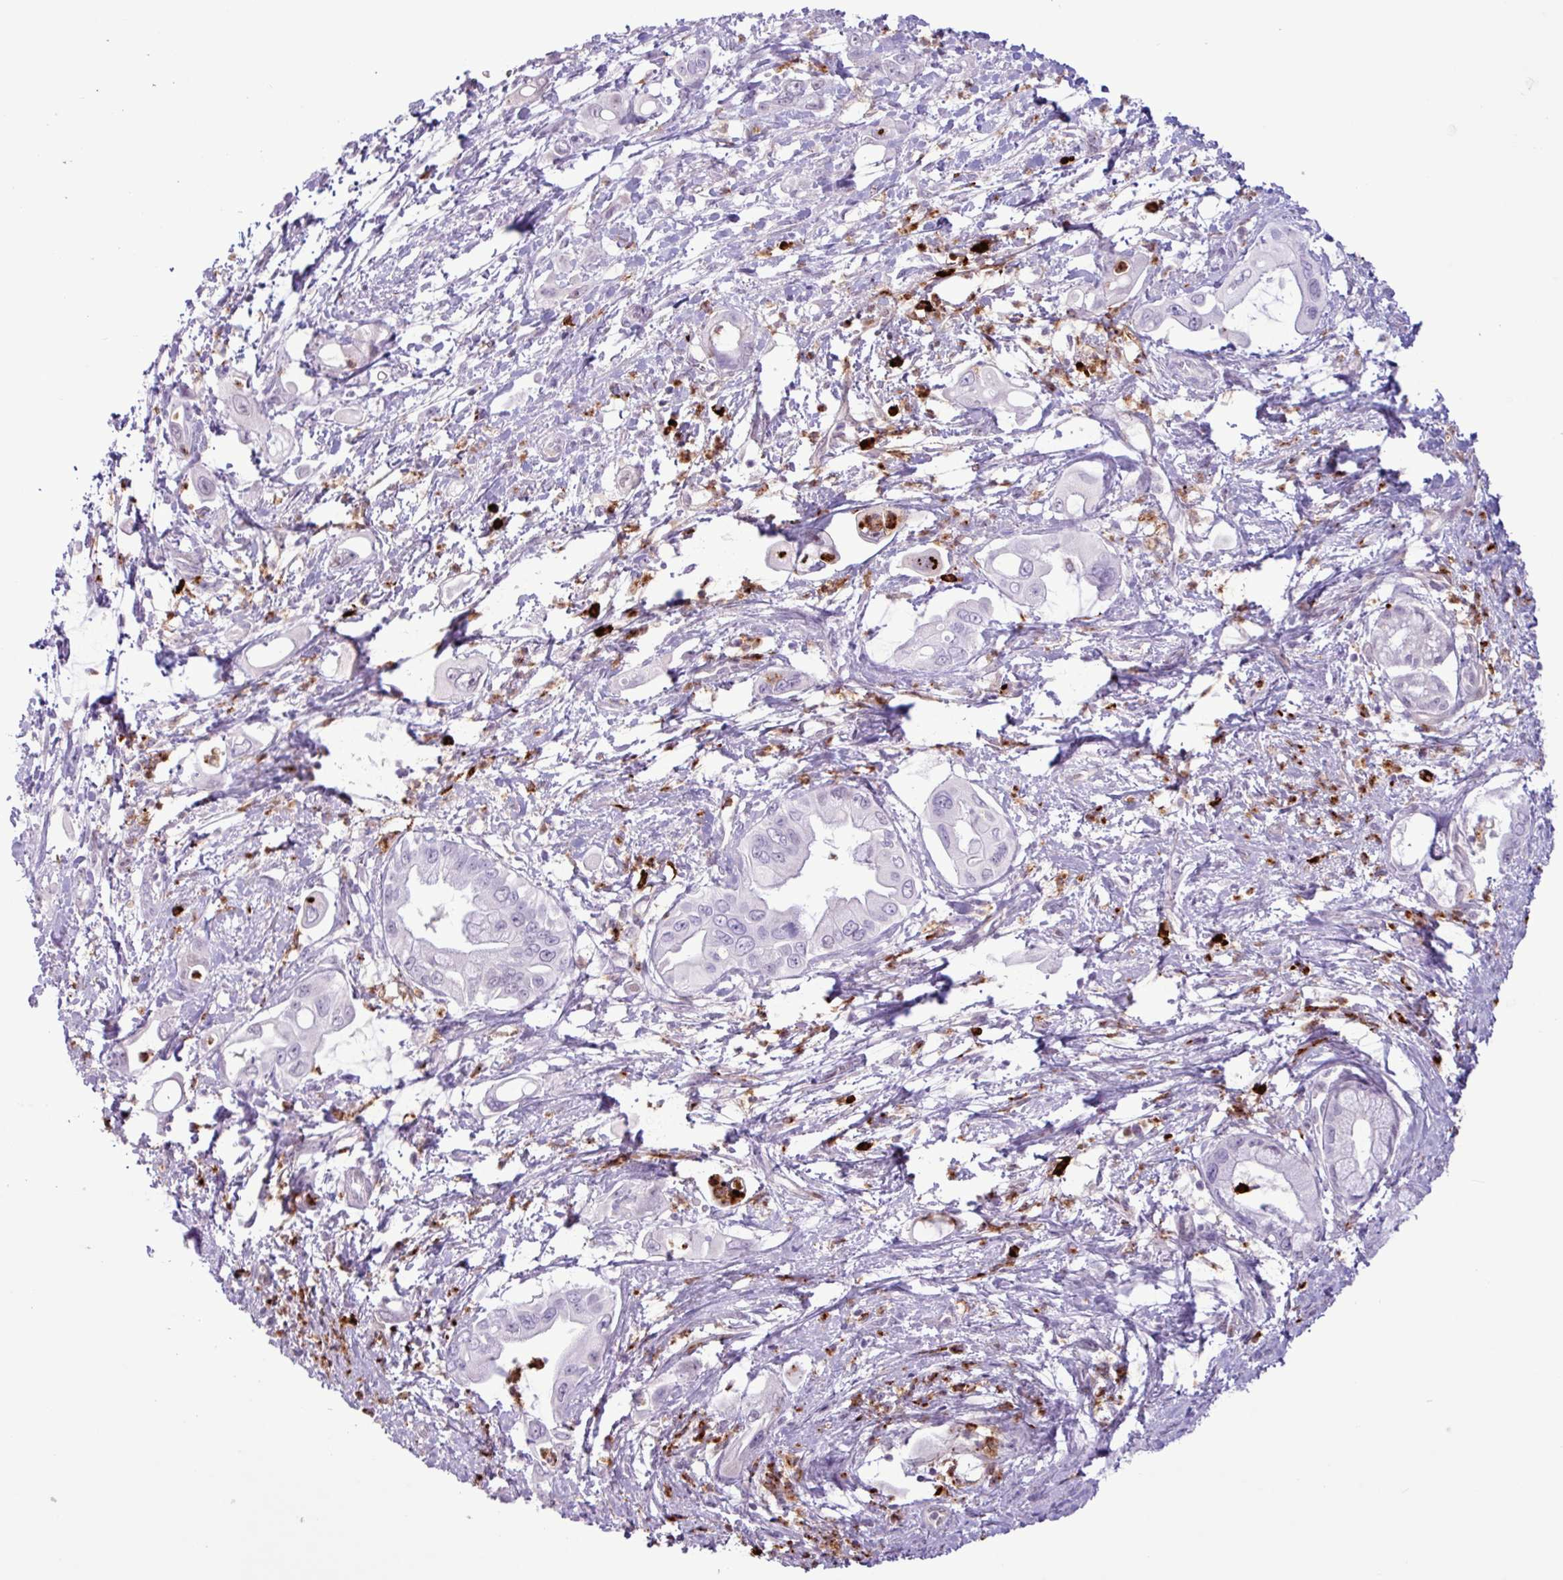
{"staining": {"intensity": "negative", "quantity": "none", "location": "none"}, "tissue": "pancreatic cancer", "cell_type": "Tumor cells", "image_type": "cancer", "snomed": [{"axis": "morphology", "description": "Adenocarcinoma, NOS"}, {"axis": "topography", "description": "Pancreas"}], "caption": "Human pancreatic adenocarcinoma stained for a protein using immunohistochemistry (IHC) reveals no expression in tumor cells.", "gene": "TMEM178A", "patient": {"sex": "male", "age": 61}}